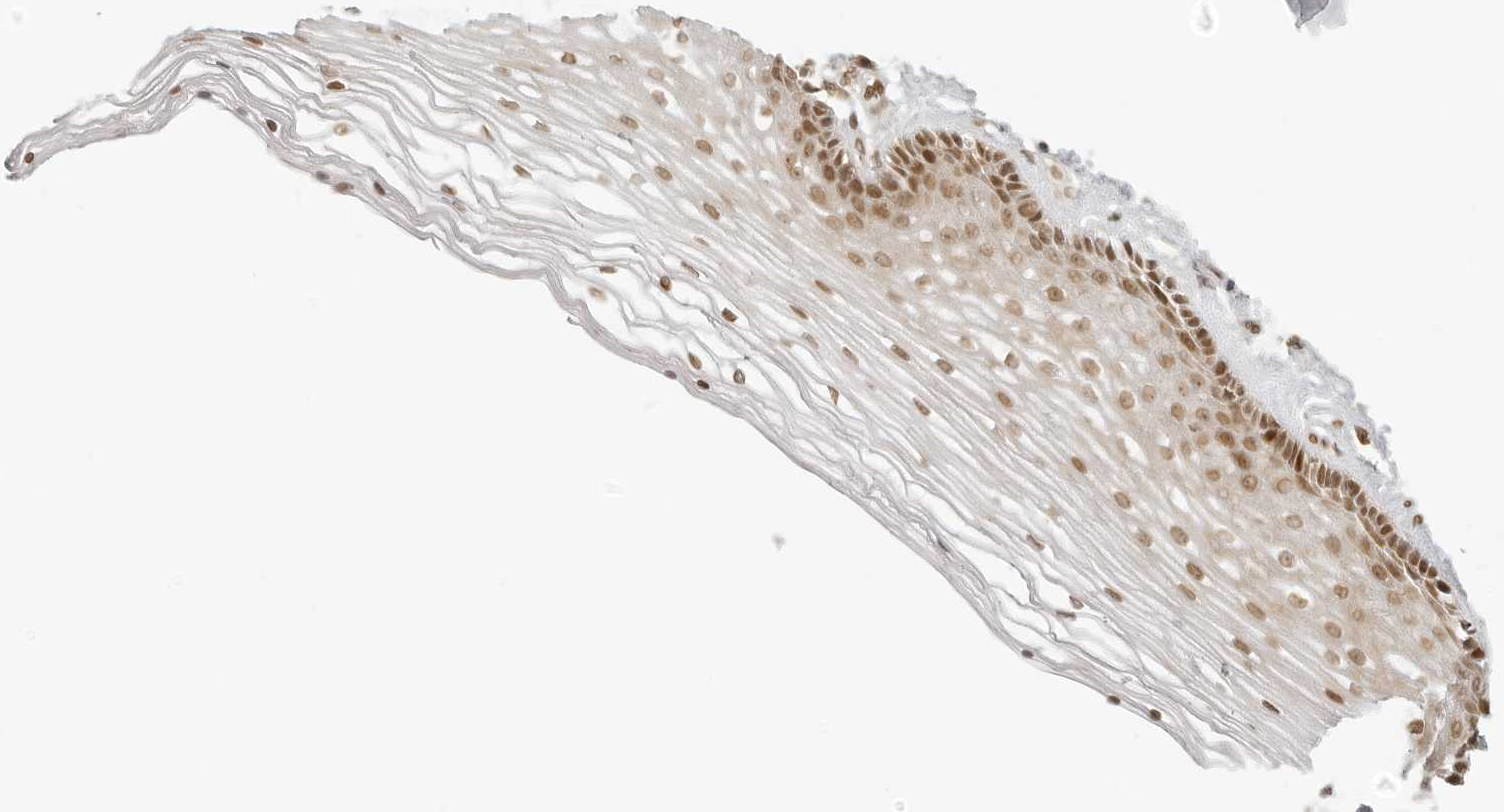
{"staining": {"intensity": "strong", "quantity": "<25%", "location": "nuclear"}, "tissue": "vagina", "cell_type": "Squamous epithelial cells", "image_type": "normal", "snomed": [{"axis": "morphology", "description": "Normal tissue, NOS"}, {"axis": "topography", "description": "Vagina"}], "caption": "A brown stain shows strong nuclear staining of a protein in squamous epithelial cells of unremarkable human vagina.", "gene": "ZNF407", "patient": {"sex": "female", "age": 46}}